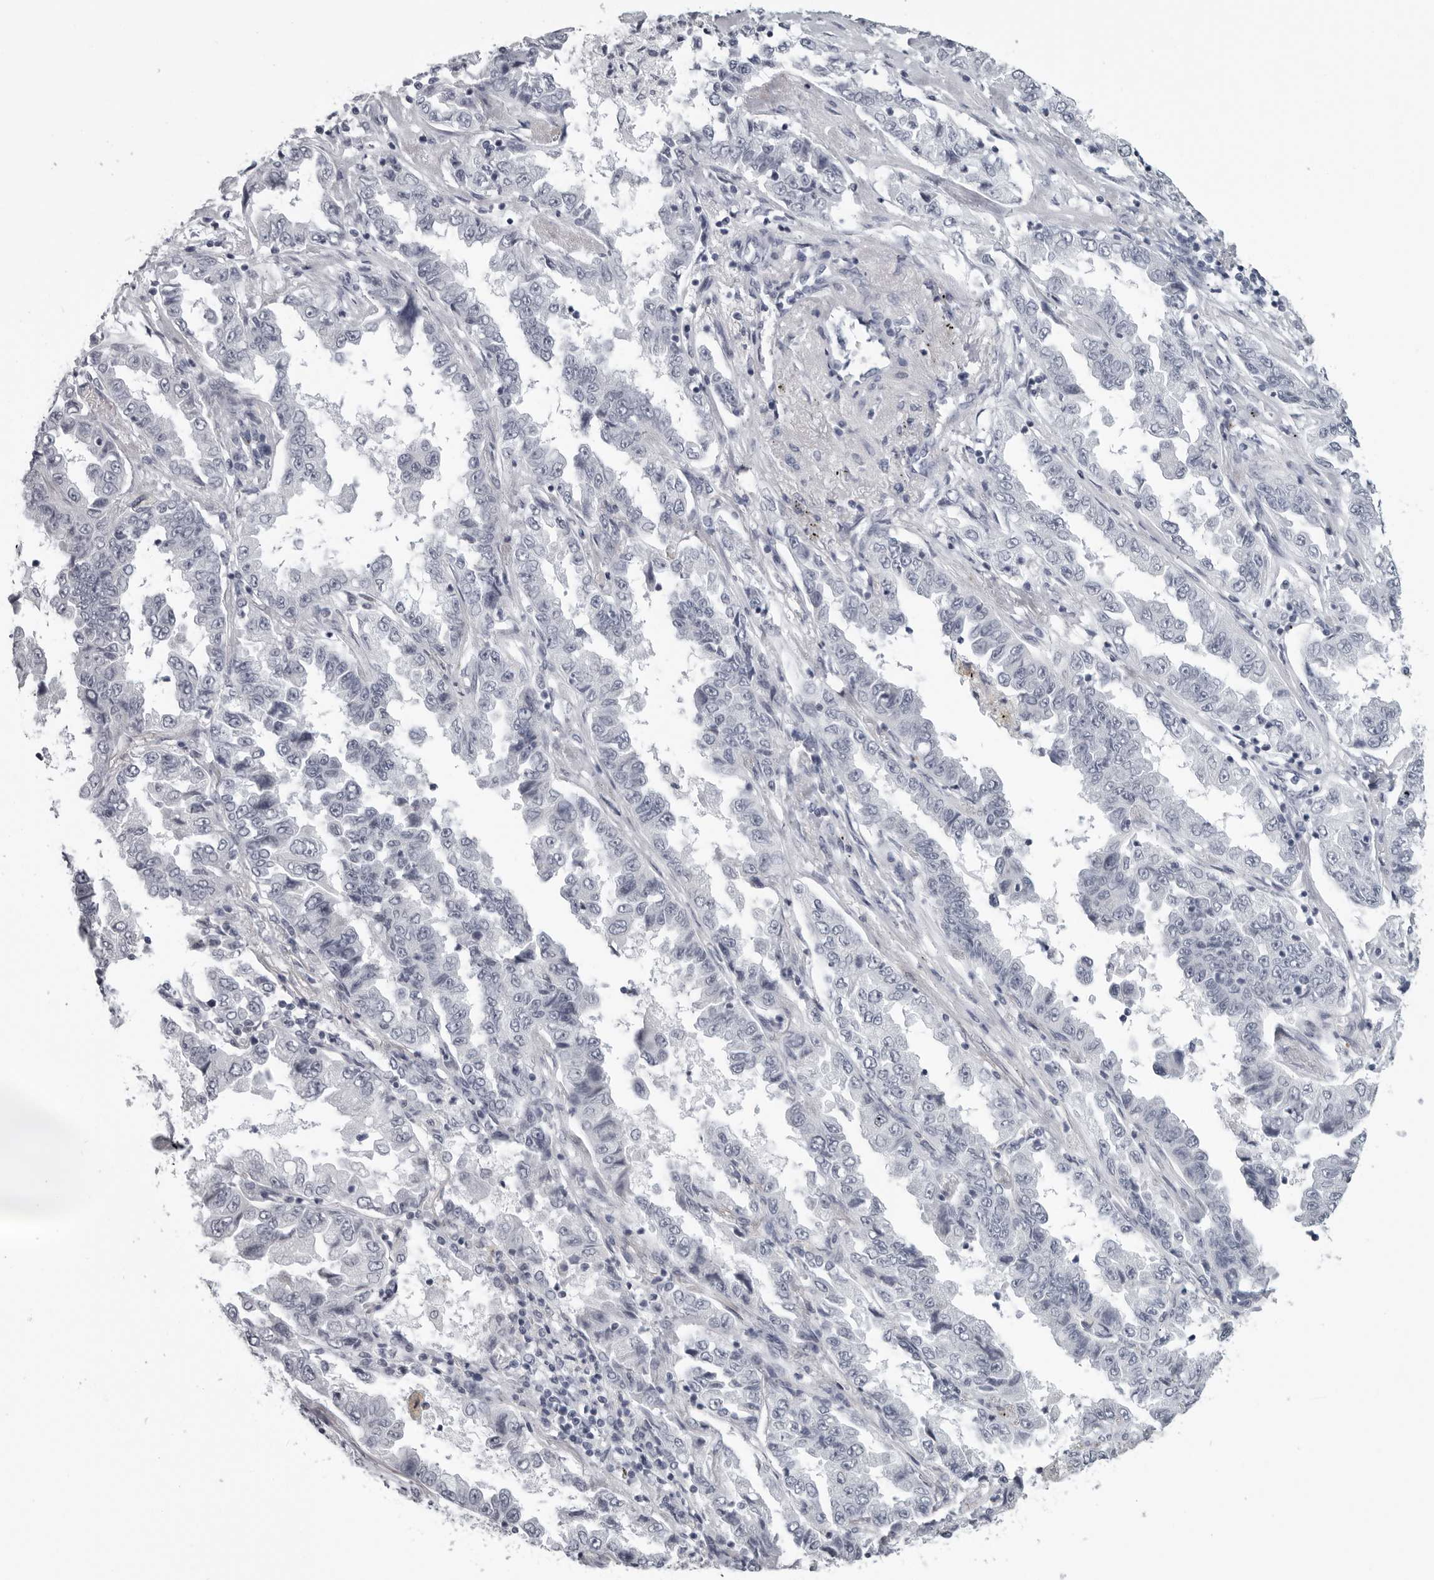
{"staining": {"intensity": "negative", "quantity": "none", "location": "none"}, "tissue": "lung cancer", "cell_type": "Tumor cells", "image_type": "cancer", "snomed": [{"axis": "morphology", "description": "Adenocarcinoma, NOS"}, {"axis": "topography", "description": "Lung"}], "caption": "Tumor cells are negative for brown protein staining in adenocarcinoma (lung).", "gene": "OPLAH", "patient": {"sex": "female", "age": 51}}